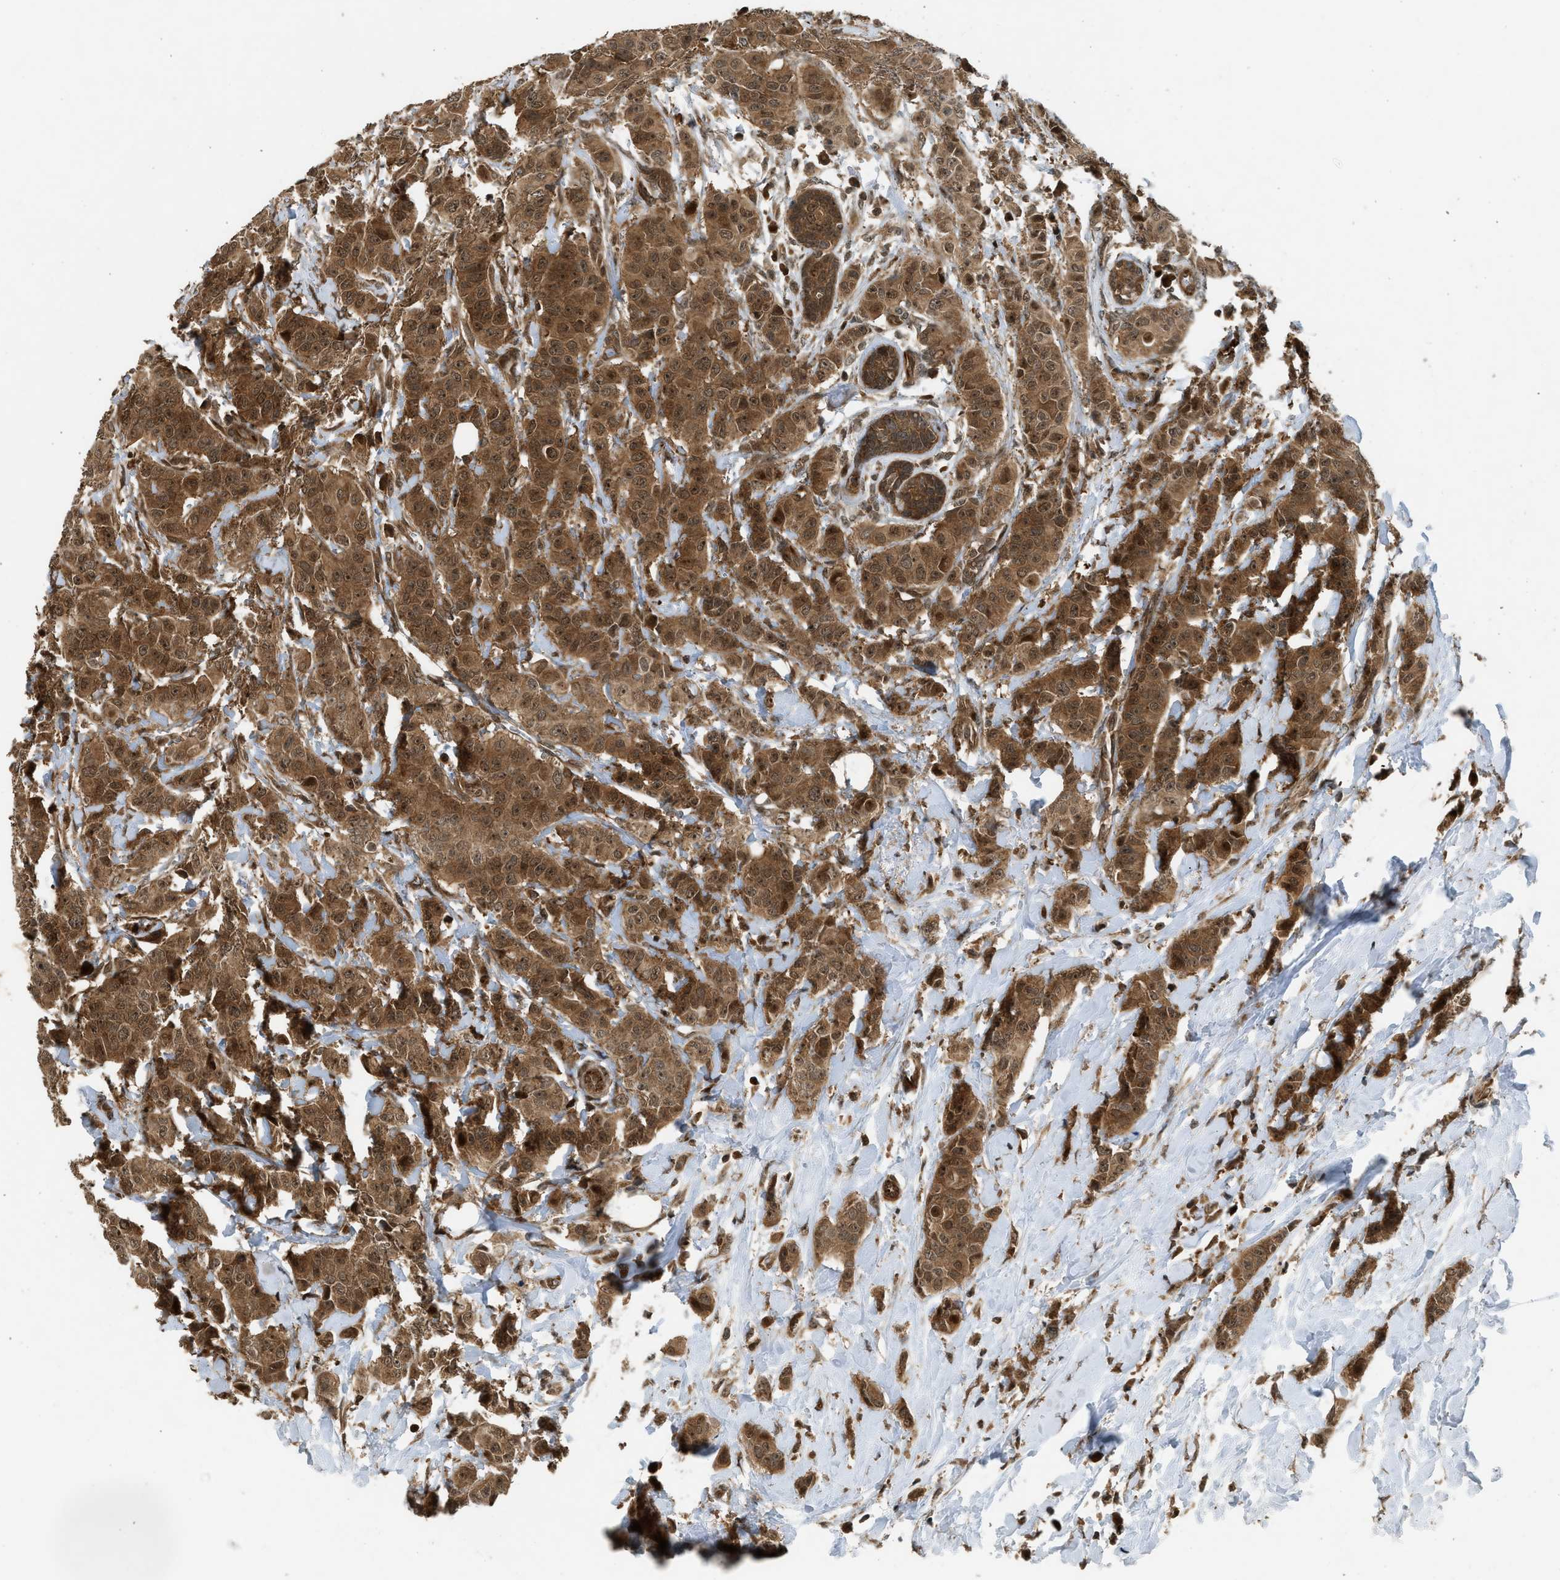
{"staining": {"intensity": "strong", "quantity": ">75%", "location": "cytoplasmic/membranous,nuclear"}, "tissue": "breast cancer", "cell_type": "Tumor cells", "image_type": "cancer", "snomed": [{"axis": "morphology", "description": "Normal tissue, NOS"}, {"axis": "morphology", "description": "Duct carcinoma"}, {"axis": "topography", "description": "Breast"}], "caption": "Tumor cells display strong cytoplasmic/membranous and nuclear positivity in approximately >75% of cells in intraductal carcinoma (breast).", "gene": "TXNL1", "patient": {"sex": "female", "age": 40}}